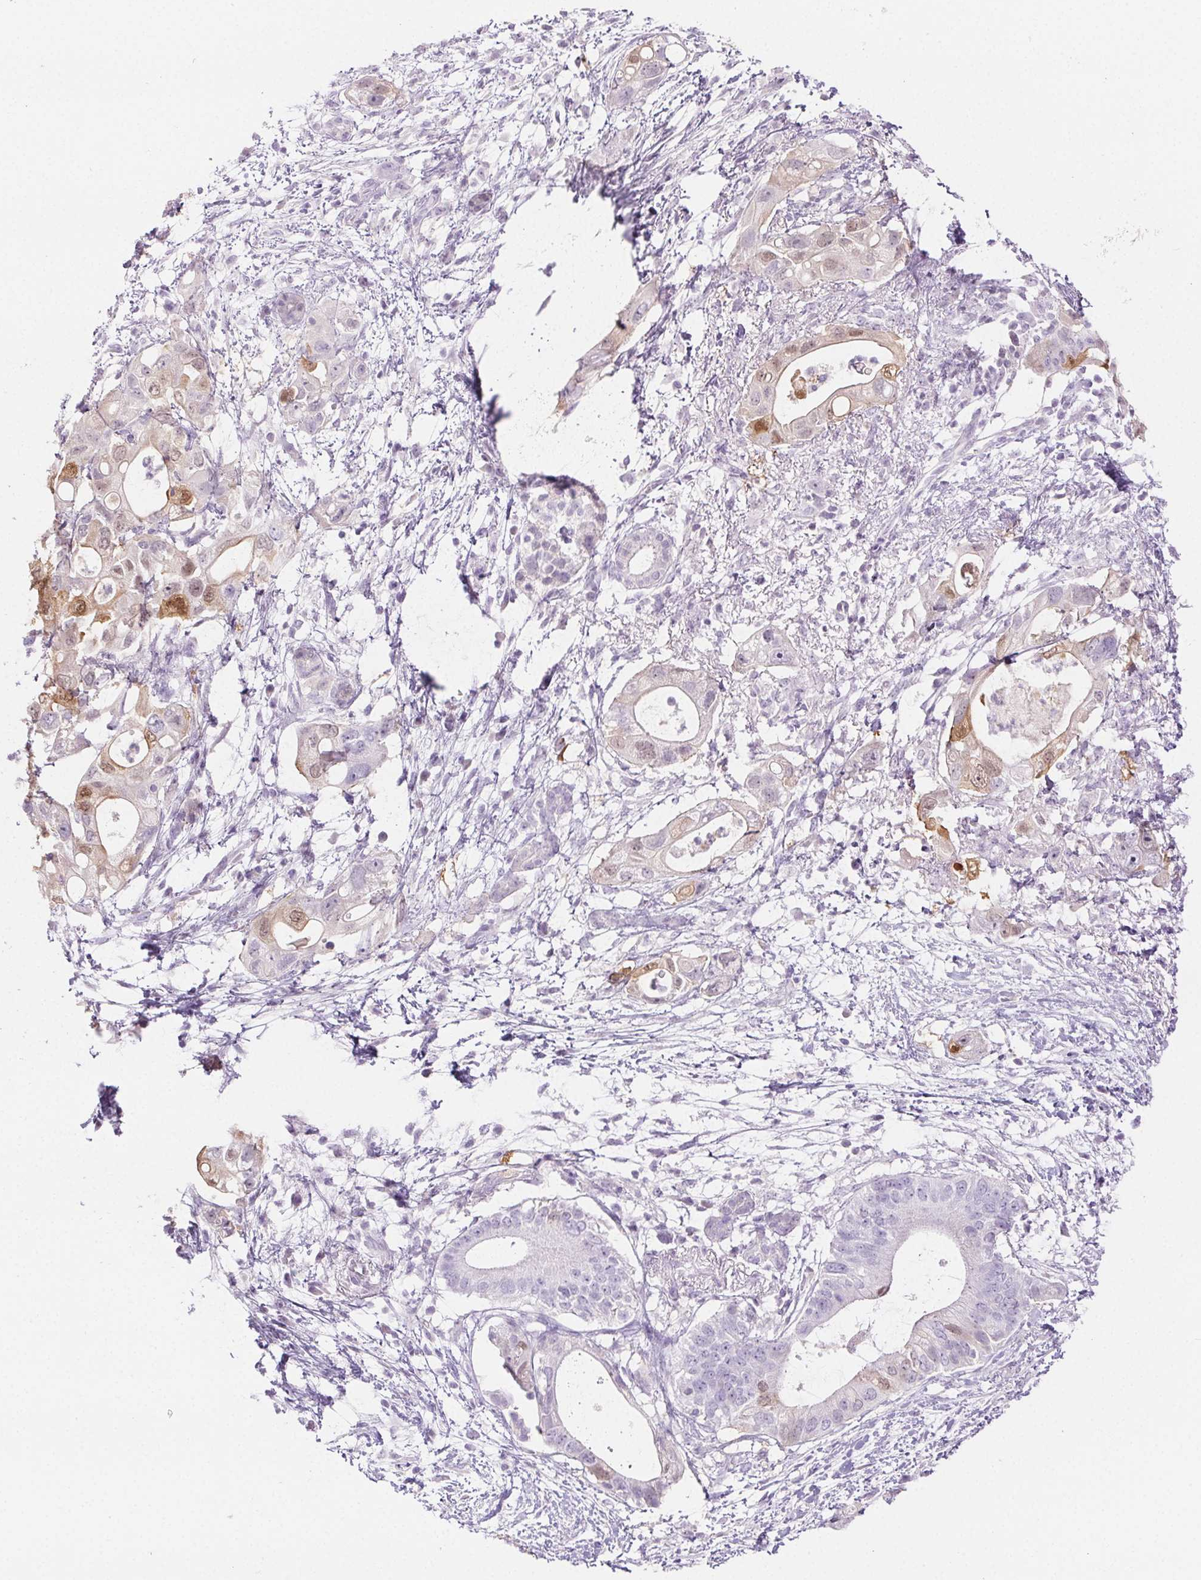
{"staining": {"intensity": "moderate", "quantity": "<25%", "location": "cytoplasmic/membranous,nuclear"}, "tissue": "pancreatic cancer", "cell_type": "Tumor cells", "image_type": "cancer", "snomed": [{"axis": "morphology", "description": "Adenocarcinoma, NOS"}, {"axis": "topography", "description": "Pancreas"}], "caption": "There is low levels of moderate cytoplasmic/membranous and nuclear expression in tumor cells of adenocarcinoma (pancreatic), as demonstrated by immunohistochemical staining (brown color).", "gene": "SPRR3", "patient": {"sex": "female", "age": 72}}